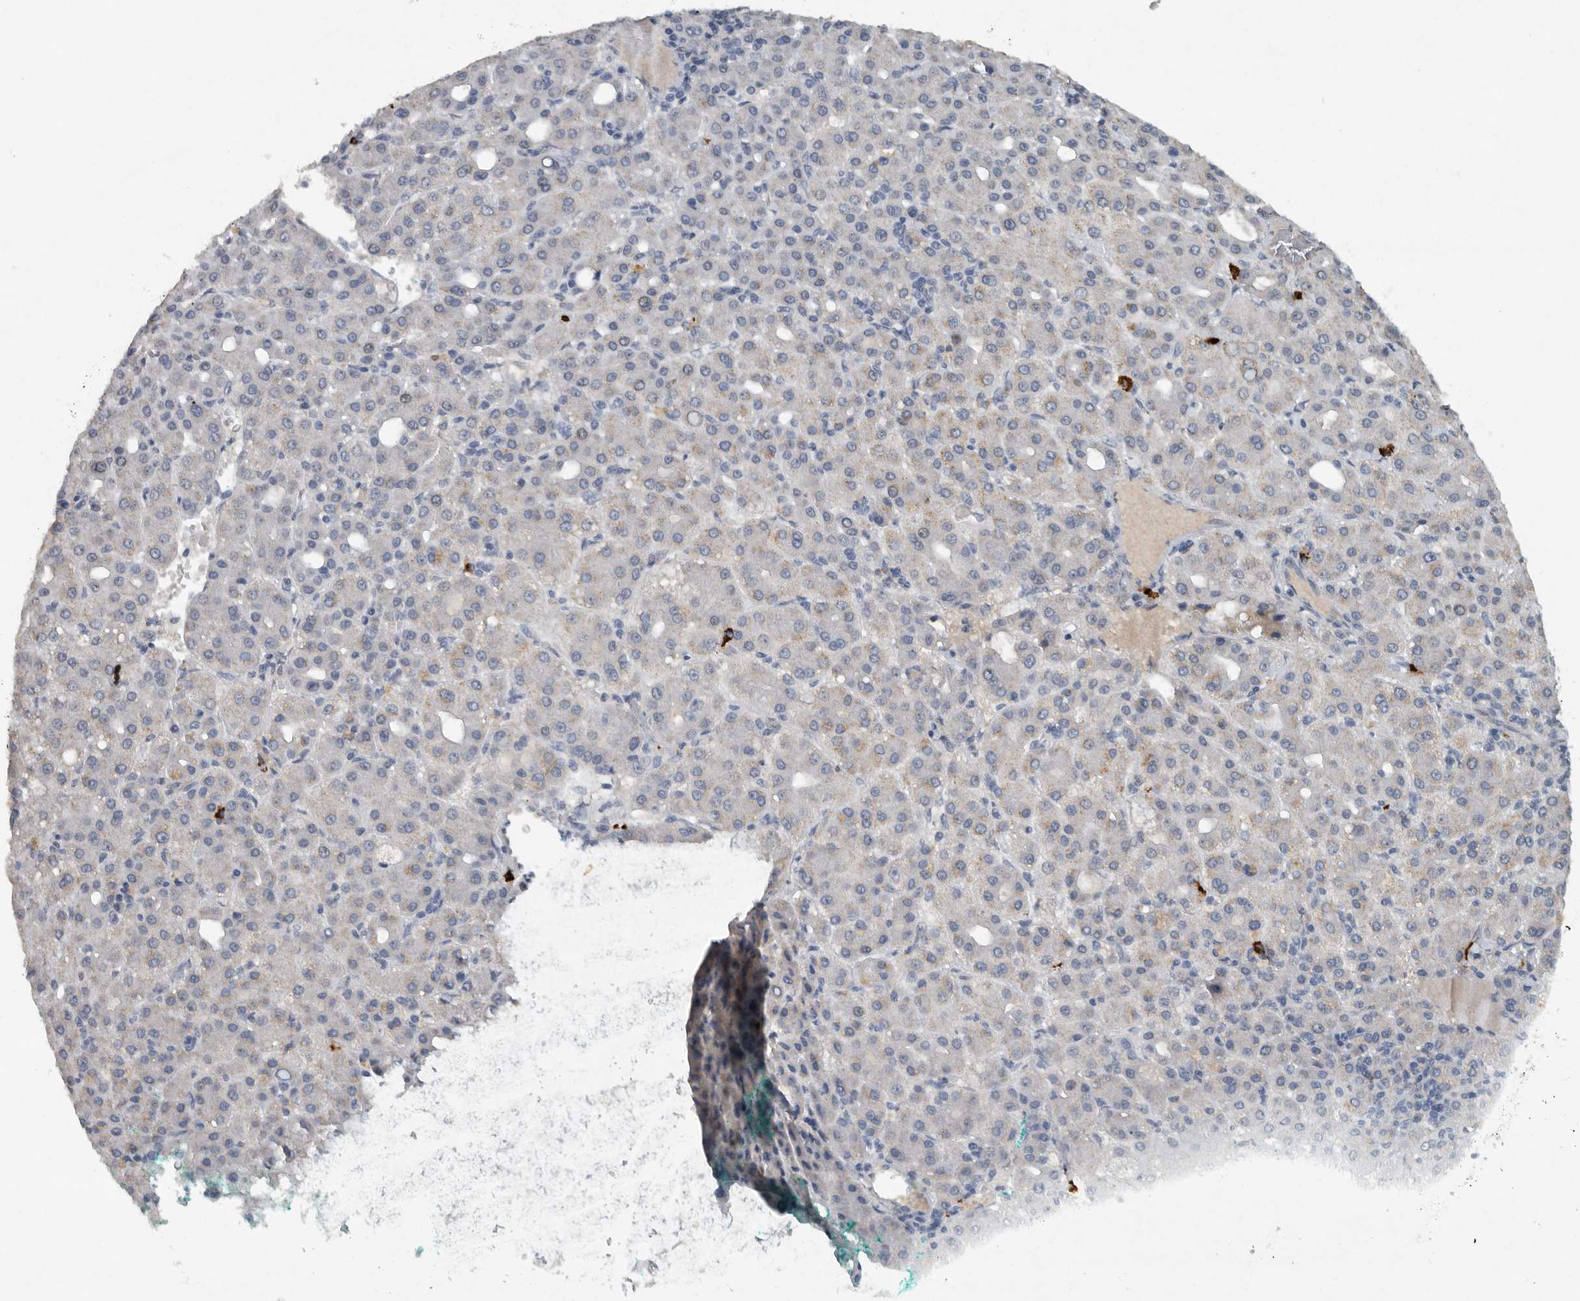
{"staining": {"intensity": "weak", "quantity": "25%-75%", "location": "cytoplasmic/membranous"}, "tissue": "liver cancer", "cell_type": "Tumor cells", "image_type": "cancer", "snomed": [{"axis": "morphology", "description": "Carcinoma, Hepatocellular, NOS"}, {"axis": "topography", "description": "Liver"}], "caption": "The immunohistochemical stain shows weak cytoplasmic/membranous expression in tumor cells of liver hepatocellular carcinoma tissue. The protein is shown in brown color, while the nuclei are stained blue.", "gene": "IL20", "patient": {"sex": "male", "age": 65}}